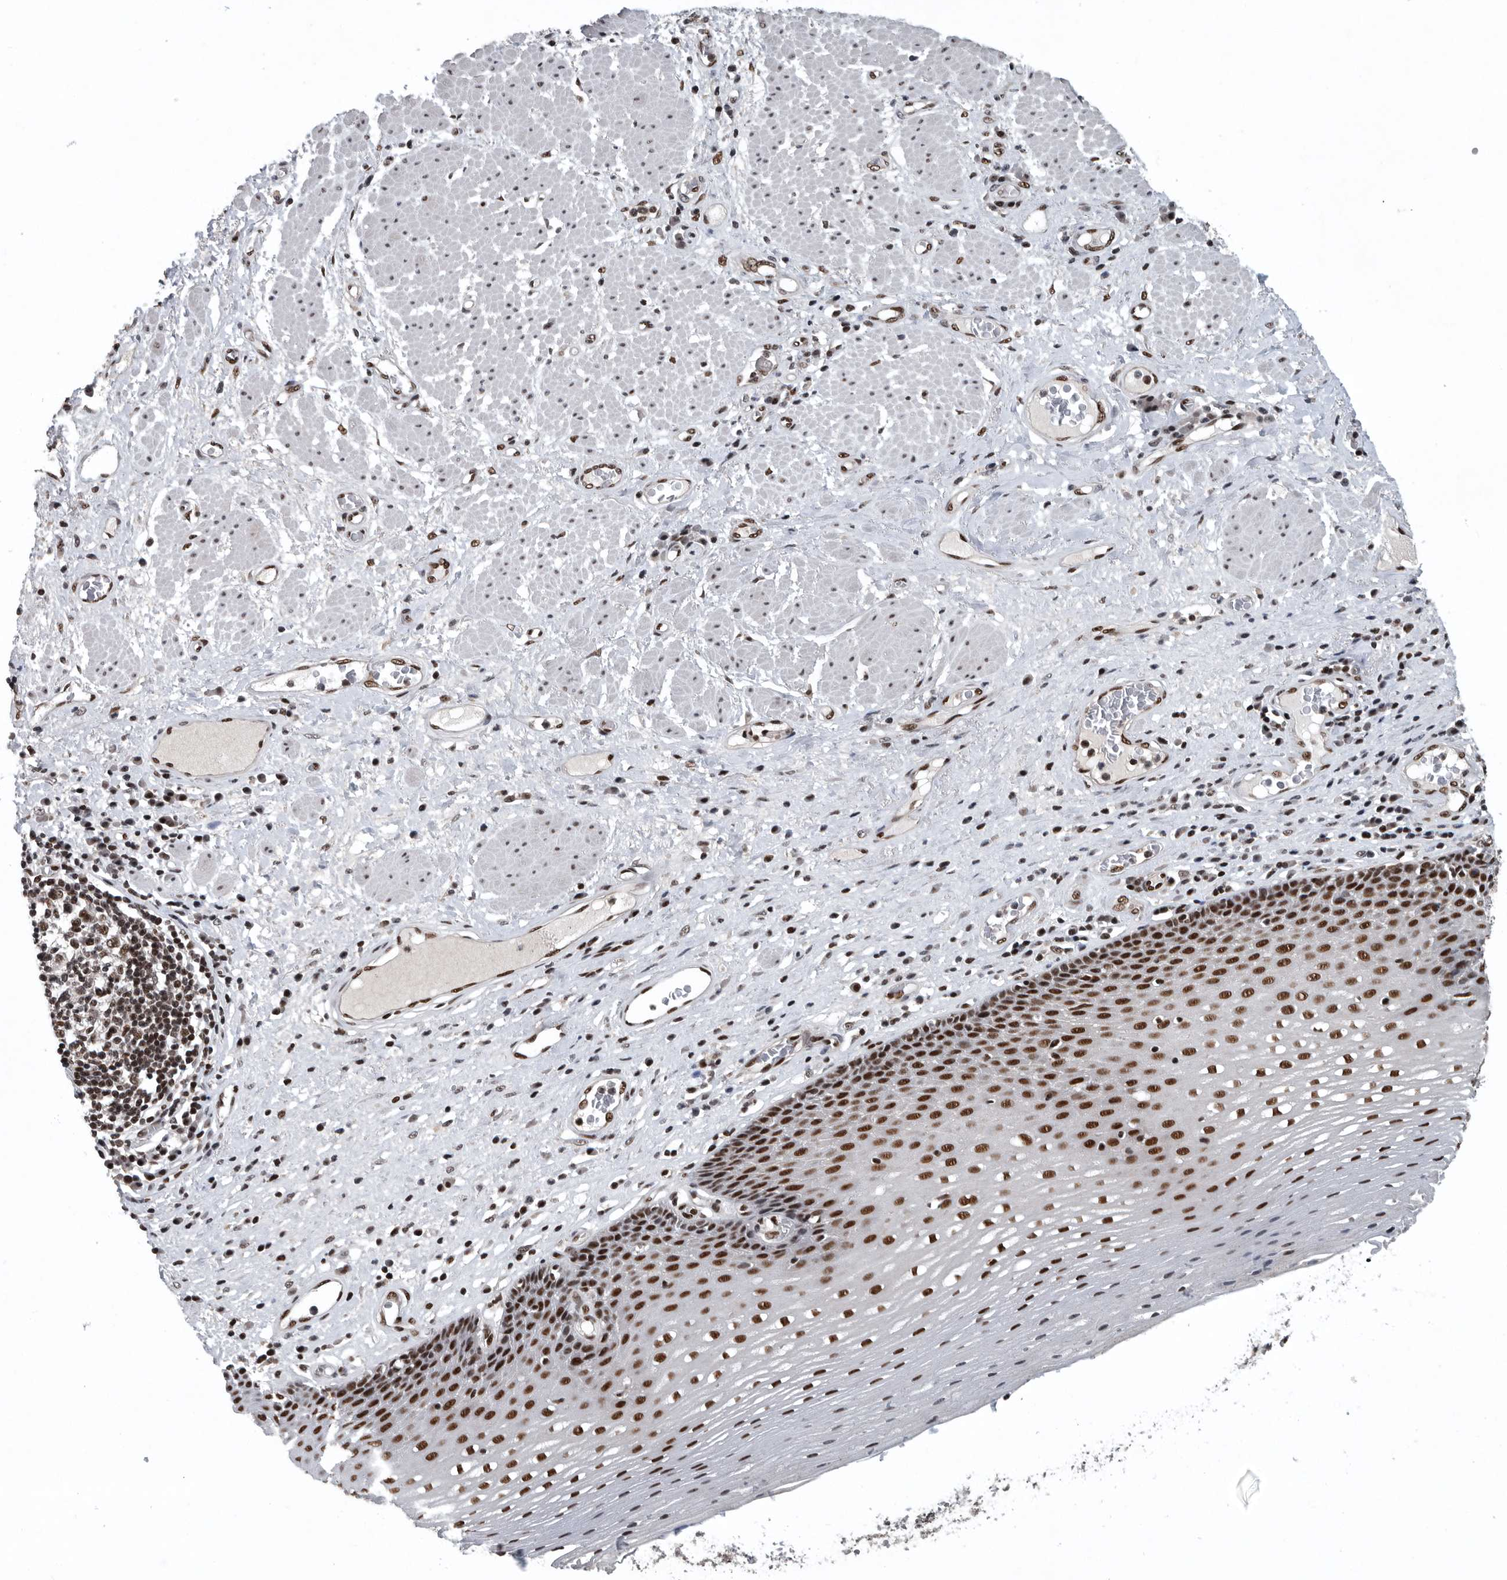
{"staining": {"intensity": "strong", "quantity": ">75%", "location": "nuclear"}, "tissue": "esophagus", "cell_type": "Squamous epithelial cells", "image_type": "normal", "snomed": [{"axis": "morphology", "description": "Normal tissue, NOS"}, {"axis": "morphology", "description": "Adenocarcinoma, NOS"}, {"axis": "topography", "description": "Esophagus"}], "caption": "IHC histopathology image of unremarkable esophagus: human esophagus stained using immunohistochemistry (IHC) shows high levels of strong protein expression localized specifically in the nuclear of squamous epithelial cells, appearing as a nuclear brown color.", "gene": "SENP7", "patient": {"sex": "male", "age": 62}}